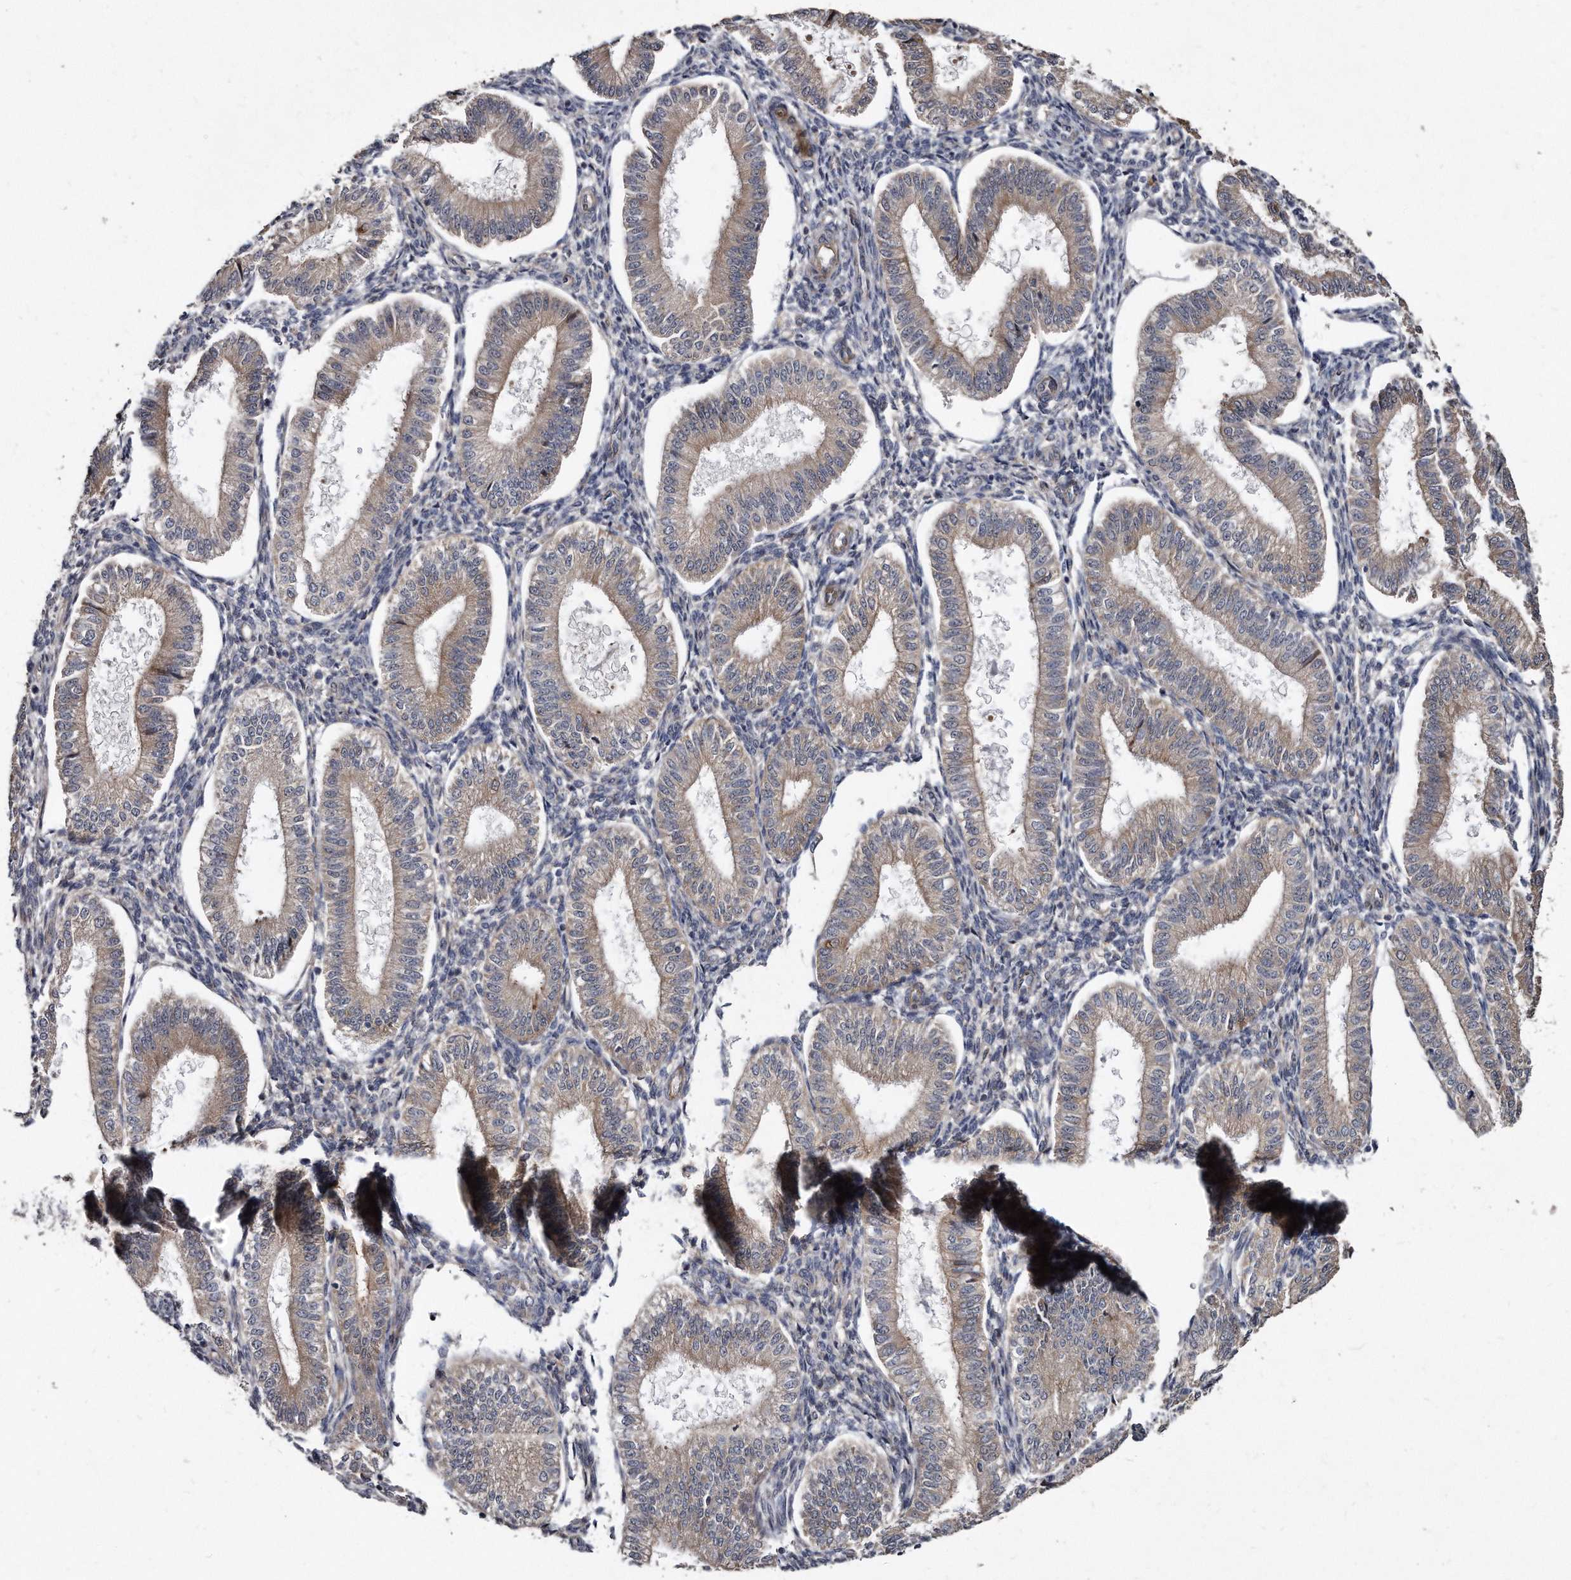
{"staining": {"intensity": "negative", "quantity": "none", "location": "none"}, "tissue": "endometrium", "cell_type": "Cells in endometrial stroma", "image_type": "normal", "snomed": [{"axis": "morphology", "description": "Normal tissue, NOS"}, {"axis": "topography", "description": "Endometrium"}], "caption": "The histopathology image demonstrates no staining of cells in endometrial stroma in benign endometrium. The staining is performed using DAB (3,3'-diaminobenzidine) brown chromogen with nuclei counter-stained in using hematoxylin.", "gene": "KLHDC3", "patient": {"sex": "female", "age": 39}}